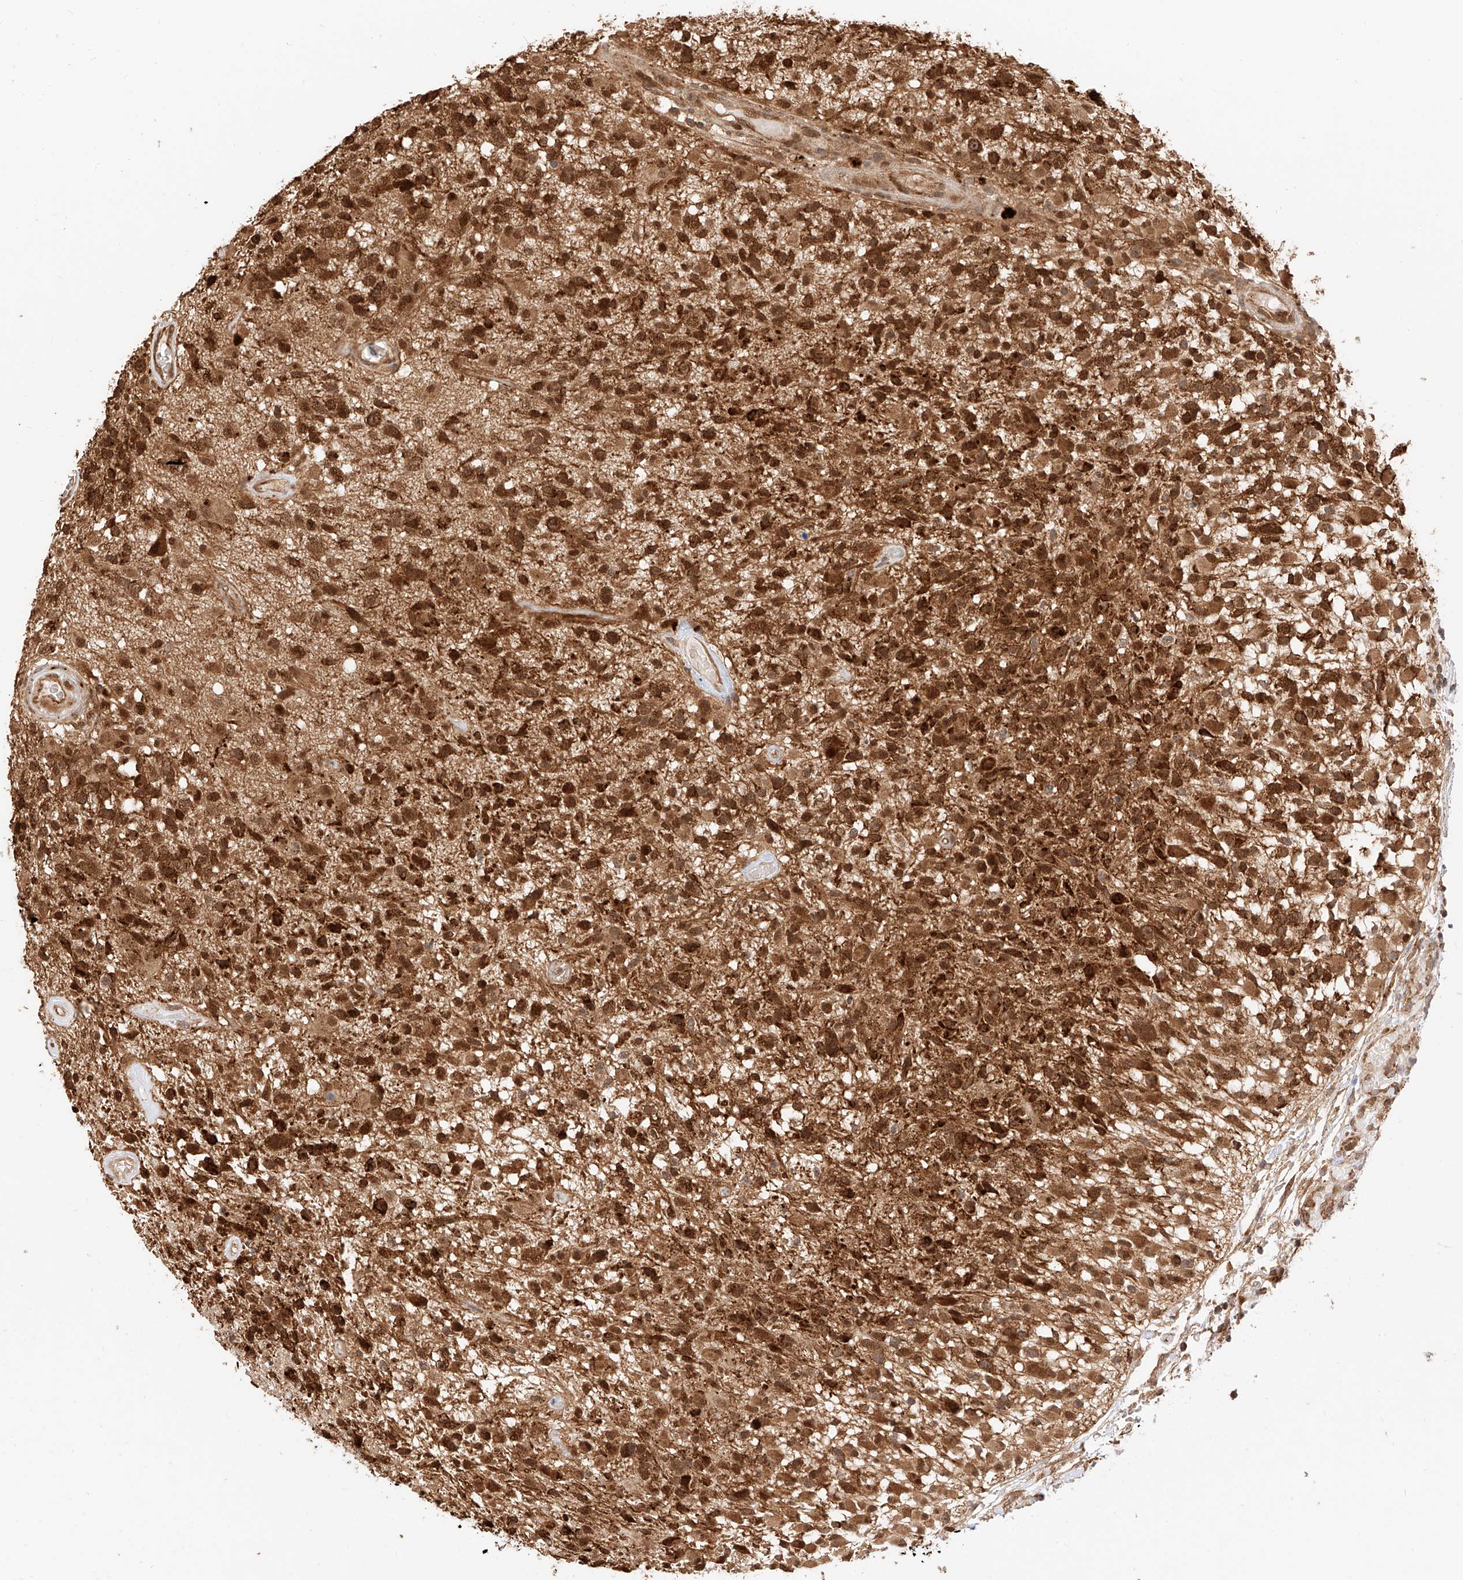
{"staining": {"intensity": "strong", "quantity": ">75%", "location": "cytoplasmic/membranous,nuclear"}, "tissue": "glioma", "cell_type": "Tumor cells", "image_type": "cancer", "snomed": [{"axis": "morphology", "description": "Glioma, malignant, High grade"}, {"axis": "morphology", "description": "Glioblastoma, NOS"}, {"axis": "topography", "description": "Brain"}], "caption": "Immunohistochemistry staining of glioma, which displays high levels of strong cytoplasmic/membranous and nuclear staining in about >75% of tumor cells indicating strong cytoplasmic/membranous and nuclear protein staining. The staining was performed using DAB (3,3'-diaminobenzidine) (brown) for protein detection and nuclei were counterstained in hematoxylin (blue).", "gene": "EIF4H", "patient": {"sex": "male", "age": 60}}